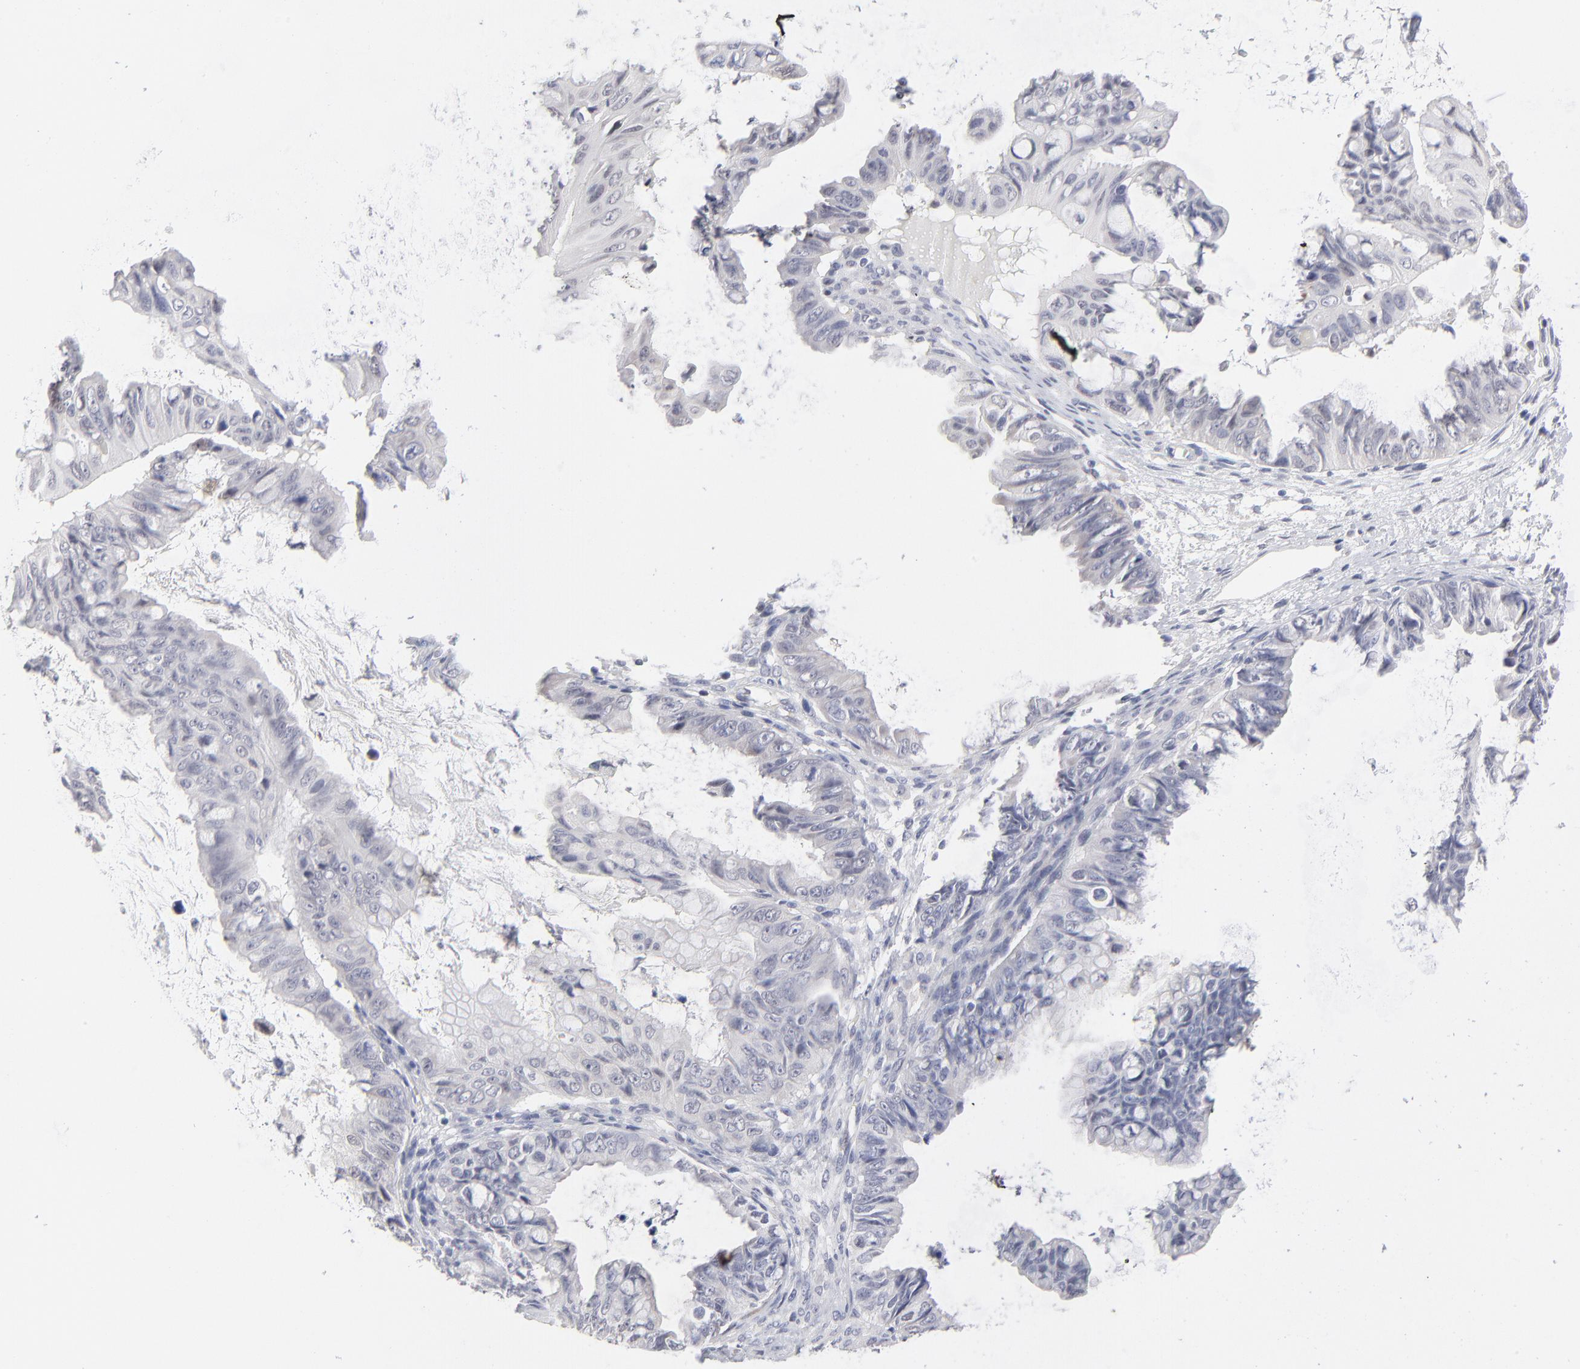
{"staining": {"intensity": "negative", "quantity": "none", "location": "none"}, "tissue": "ovarian cancer", "cell_type": "Tumor cells", "image_type": "cancer", "snomed": [{"axis": "morphology", "description": "Cystadenocarcinoma, mucinous, NOS"}, {"axis": "topography", "description": "Ovary"}], "caption": "Ovarian cancer stained for a protein using immunohistochemistry displays no expression tumor cells.", "gene": "RBM3", "patient": {"sex": "female", "age": 36}}